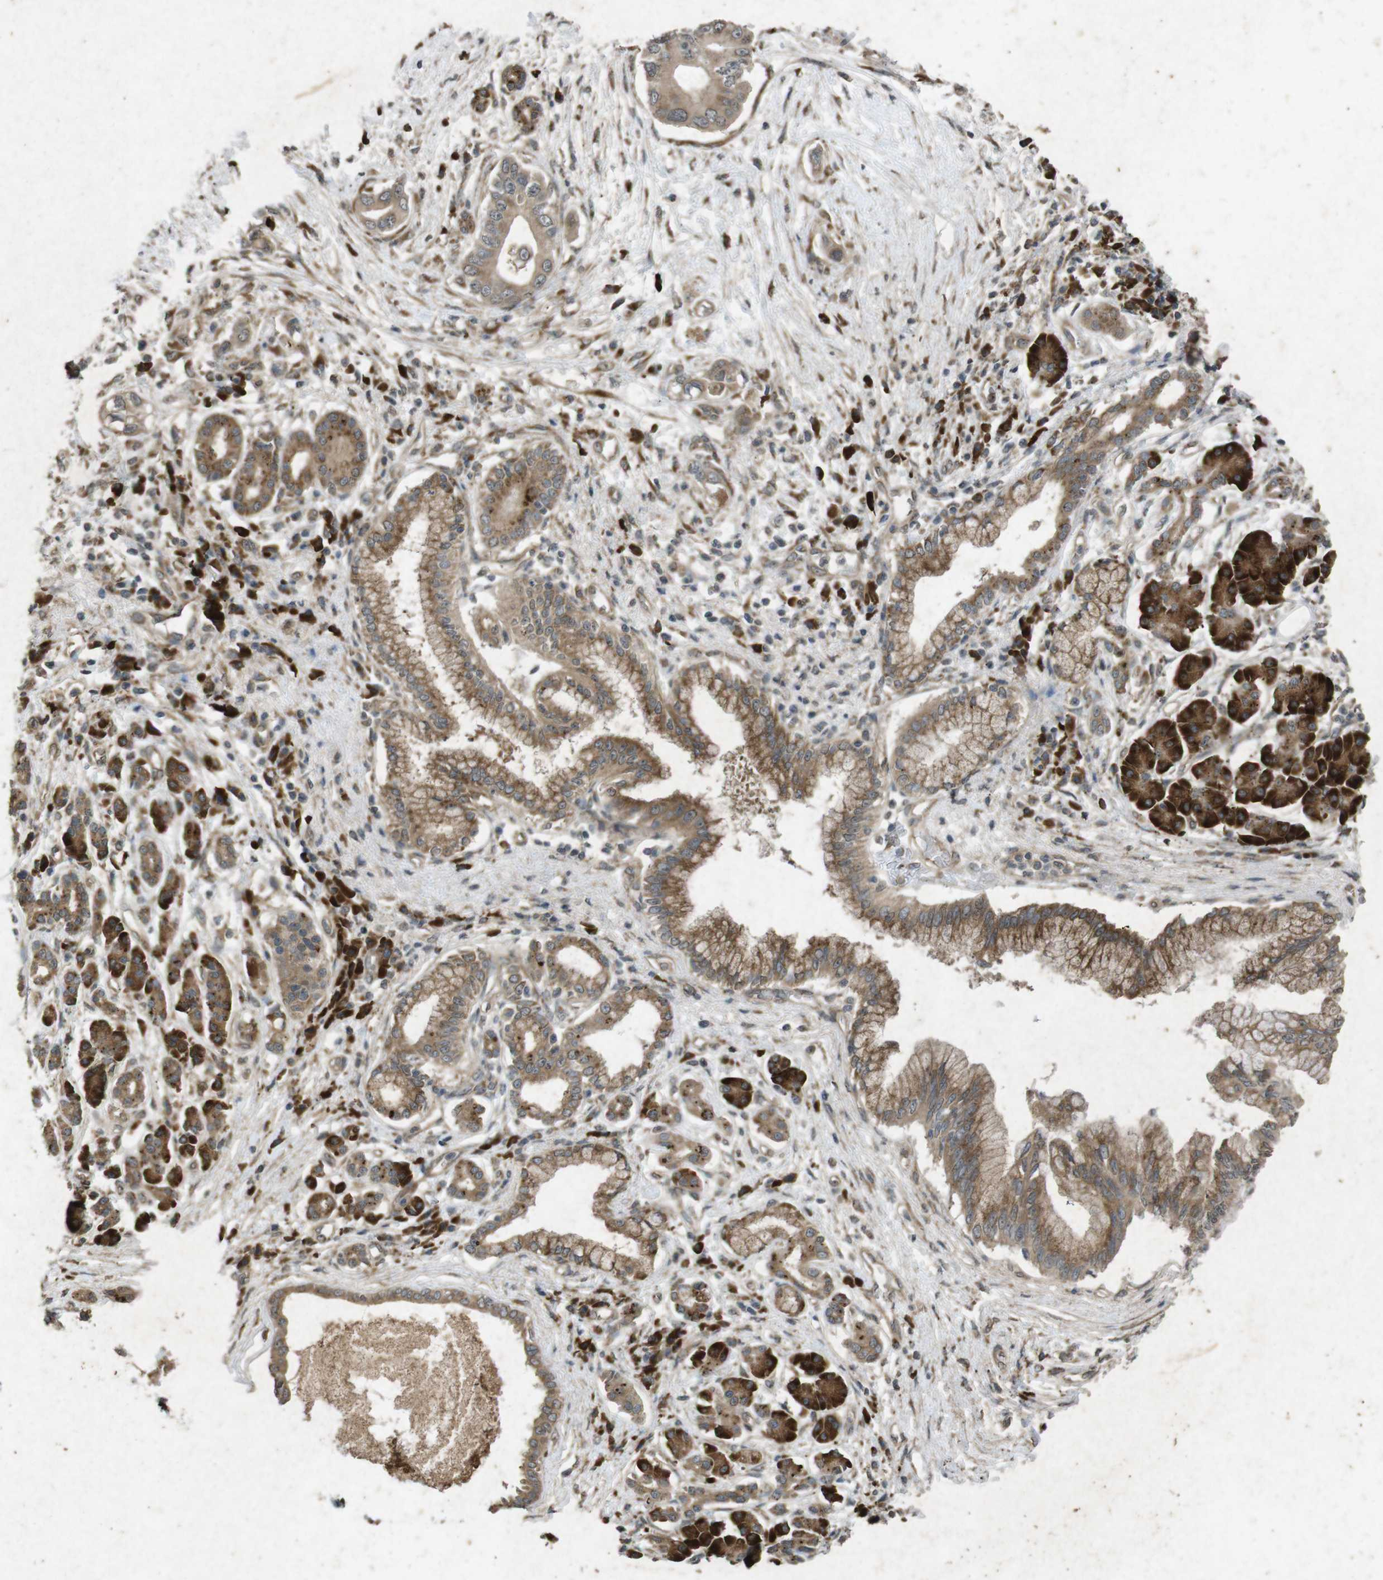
{"staining": {"intensity": "moderate", "quantity": ">75%", "location": "cytoplasmic/membranous"}, "tissue": "pancreatic cancer", "cell_type": "Tumor cells", "image_type": "cancer", "snomed": [{"axis": "morphology", "description": "Adenocarcinoma, NOS"}, {"axis": "topography", "description": "Pancreas"}], "caption": "Brown immunohistochemical staining in pancreatic cancer exhibits moderate cytoplasmic/membranous positivity in about >75% of tumor cells.", "gene": "FLCN", "patient": {"sex": "male", "age": 77}}